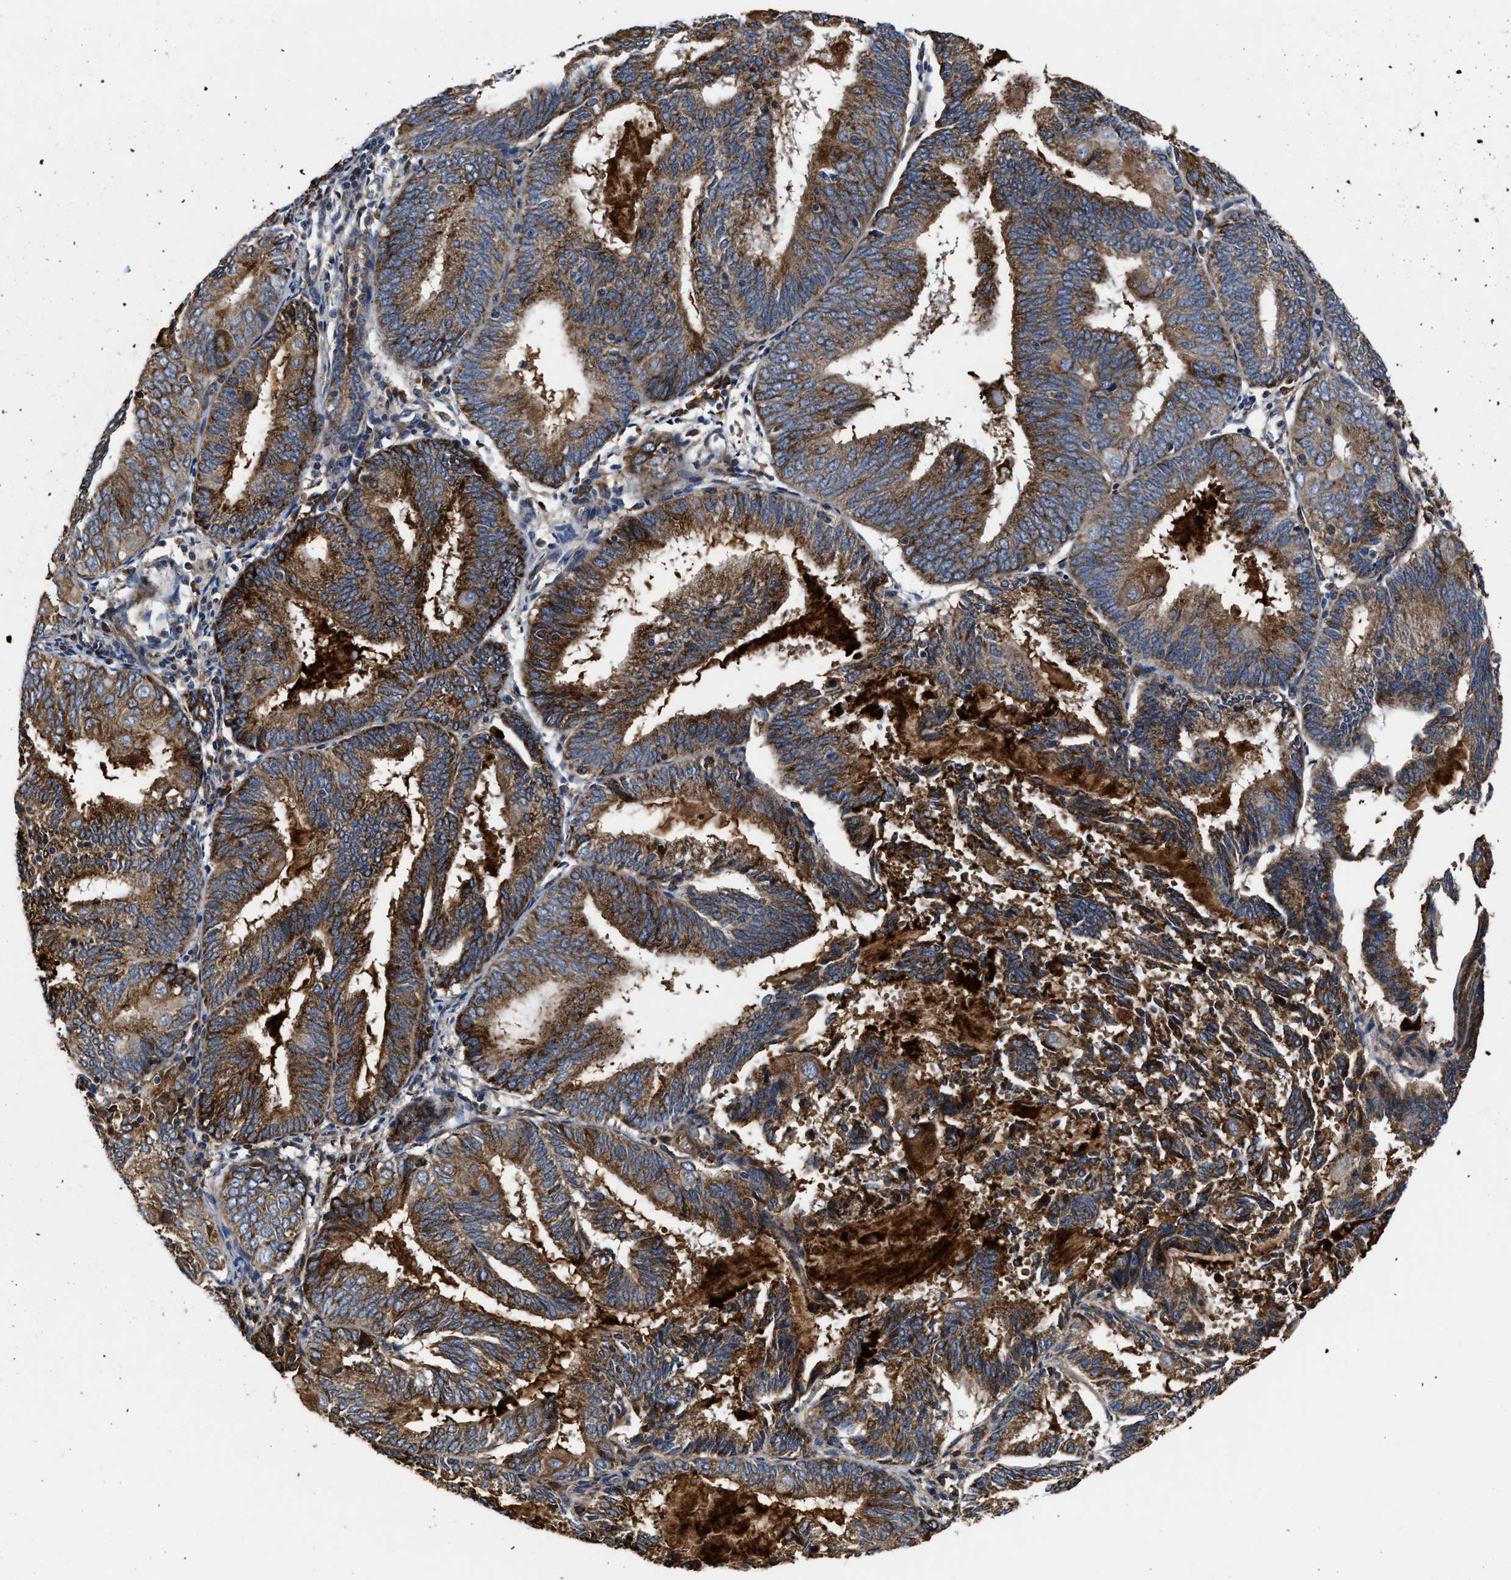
{"staining": {"intensity": "strong", "quantity": ">75%", "location": "cytoplasmic/membranous"}, "tissue": "endometrial cancer", "cell_type": "Tumor cells", "image_type": "cancer", "snomed": [{"axis": "morphology", "description": "Adenocarcinoma, NOS"}, {"axis": "topography", "description": "Endometrium"}], "caption": "Immunohistochemical staining of endometrial adenocarcinoma demonstrates high levels of strong cytoplasmic/membranous positivity in about >75% of tumor cells.", "gene": "SLC12A2", "patient": {"sex": "female", "age": 81}}